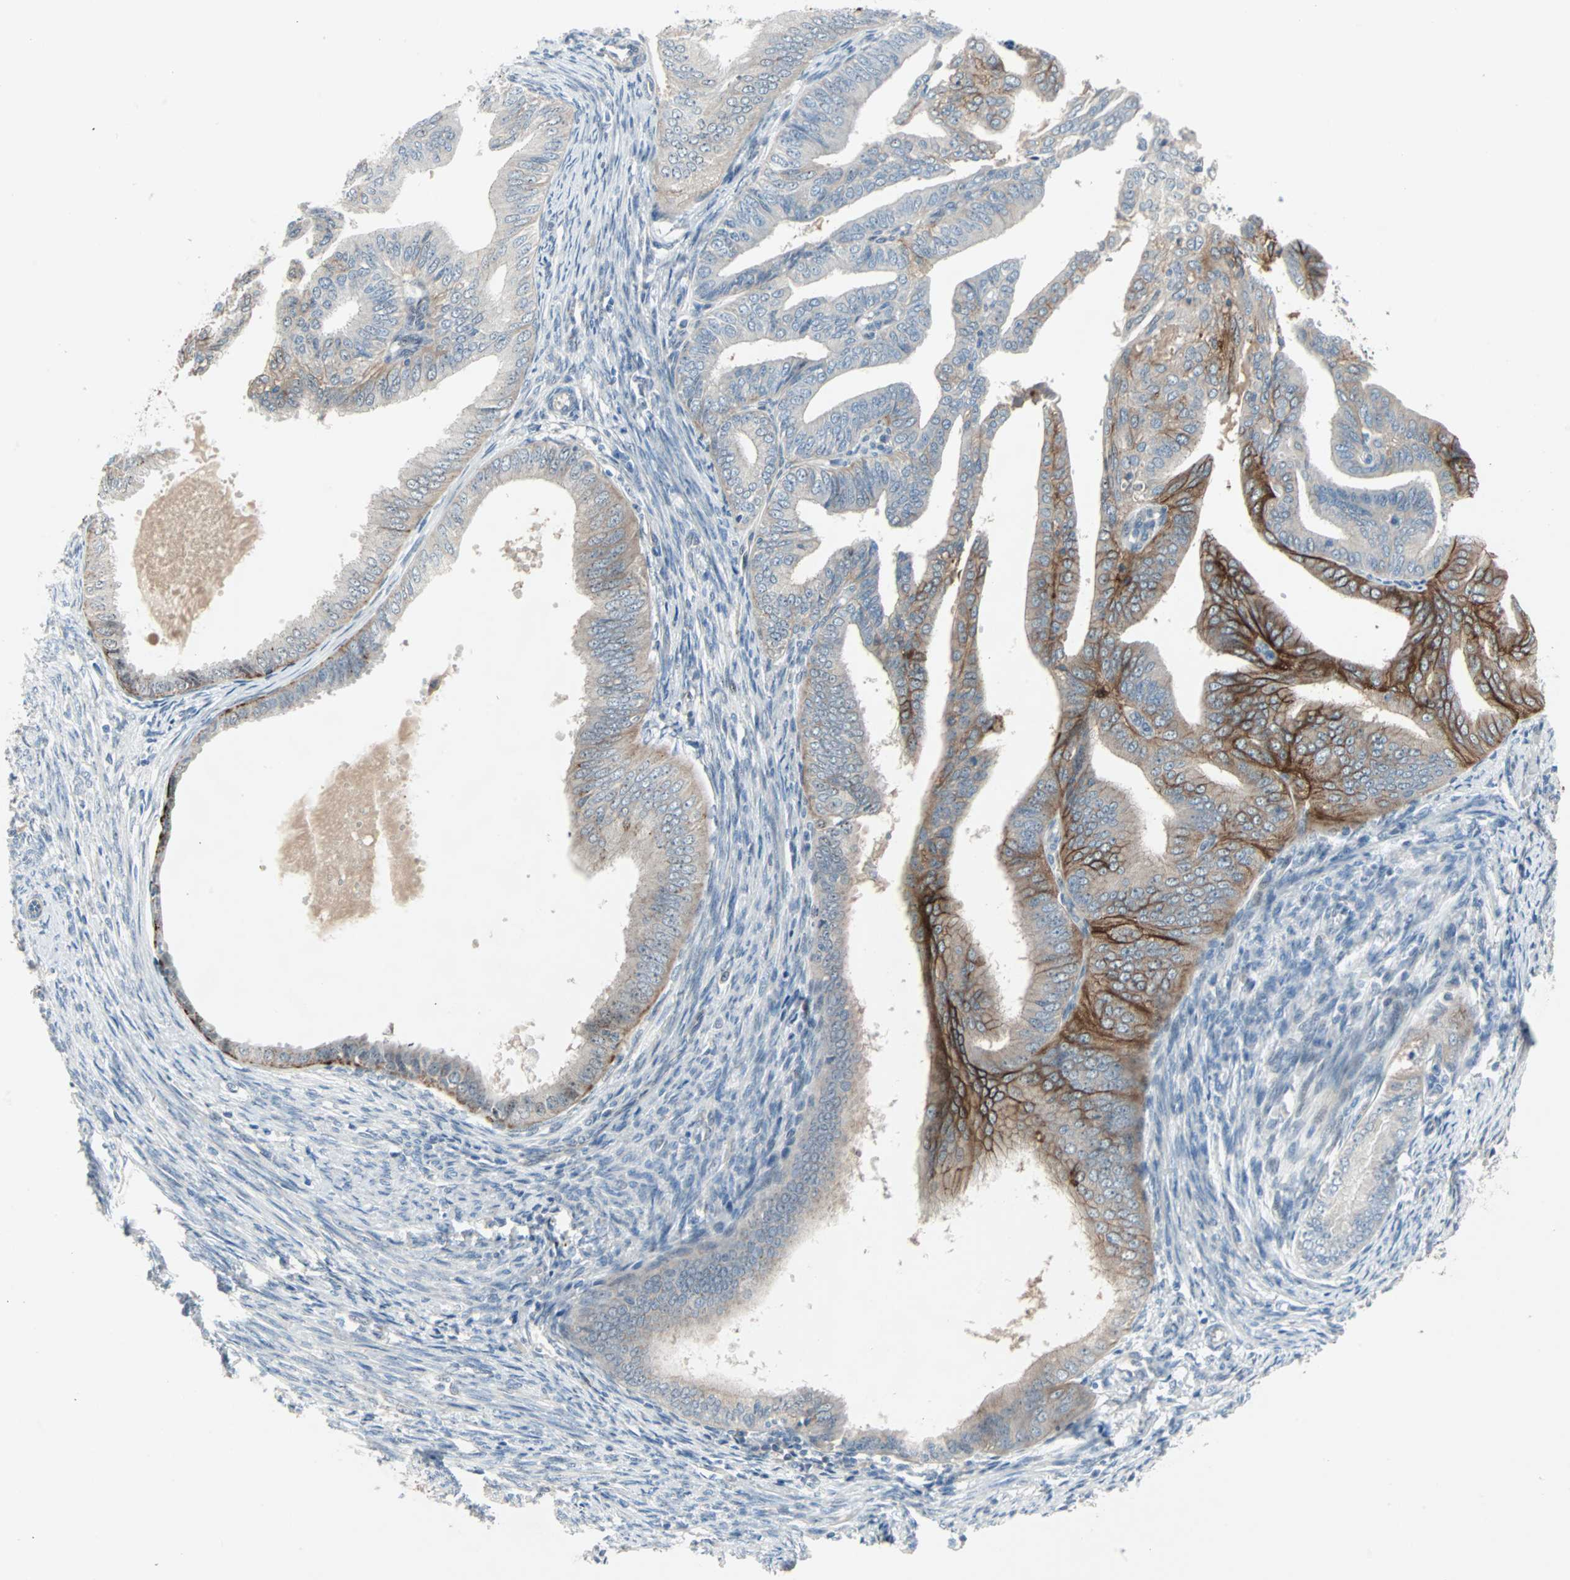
{"staining": {"intensity": "strong", "quantity": "25%-75%", "location": "cytoplasmic/membranous"}, "tissue": "endometrial cancer", "cell_type": "Tumor cells", "image_type": "cancer", "snomed": [{"axis": "morphology", "description": "Adenocarcinoma, NOS"}, {"axis": "topography", "description": "Endometrium"}], "caption": "Immunohistochemical staining of human endometrial adenocarcinoma shows high levels of strong cytoplasmic/membranous expression in about 25%-75% of tumor cells.", "gene": "CAND2", "patient": {"sex": "female", "age": 58}}